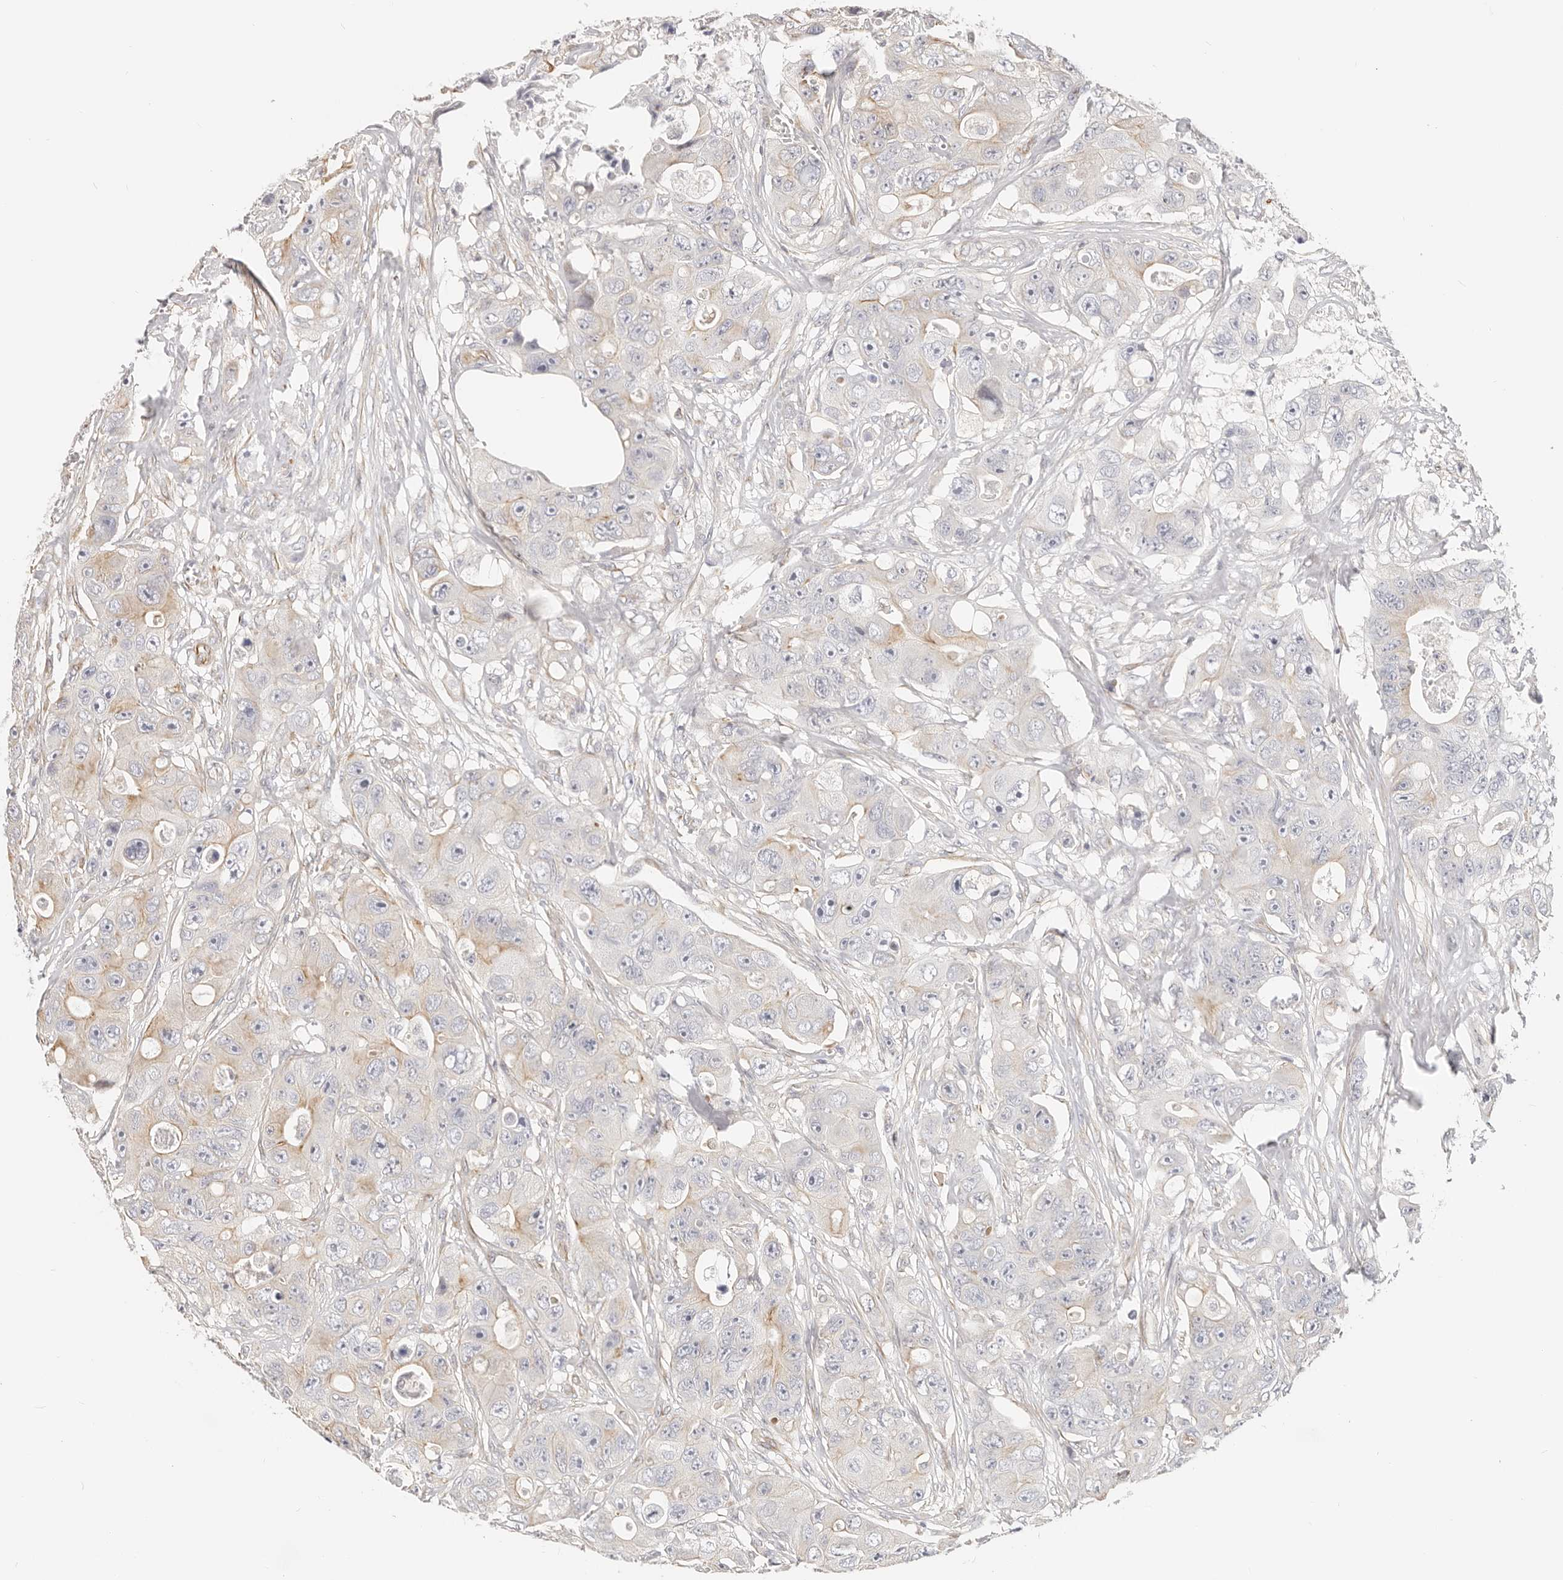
{"staining": {"intensity": "weak", "quantity": "<25%", "location": "cytoplasmic/membranous"}, "tissue": "colorectal cancer", "cell_type": "Tumor cells", "image_type": "cancer", "snomed": [{"axis": "morphology", "description": "Adenocarcinoma, NOS"}, {"axis": "topography", "description": "Colon"}], "caption": "High magnification brightfield microscopy of colorectal cancer (adenocarcinoma) stained with DAB (brown) and counterstained with hematoxylin (blue): tumor cells show no significant positivity.", "gene": "DTNBP1", "patient": {"sex": "female", "age": 46}}